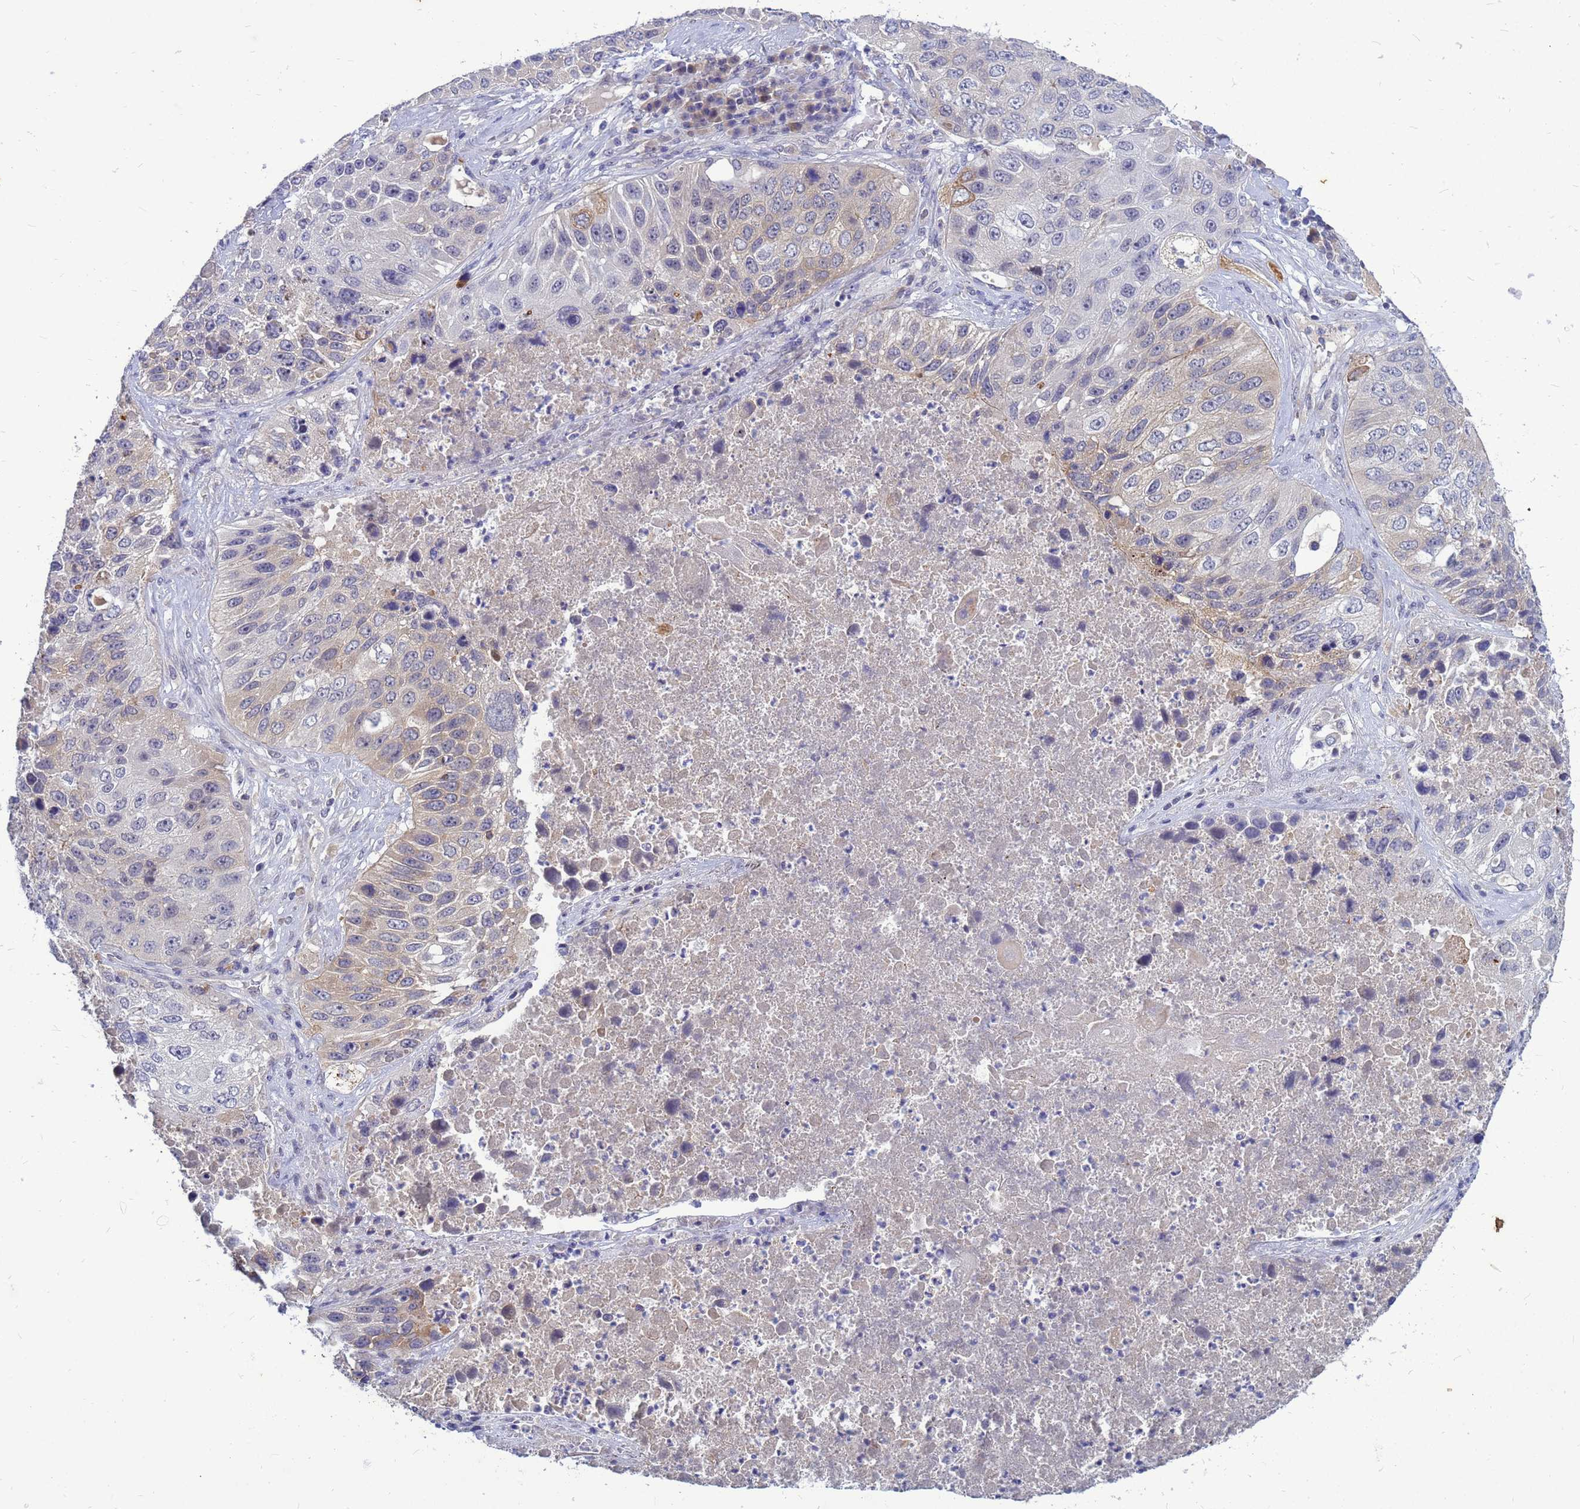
{"staining": {"intensity": "weak", "quantity": "<25%", "location": "cytoplasmic/membranous"}, "tissue": "lung cancer", "cell_type": "Tumor cells", "image_type": "cancer", "snomed": [{"axis": "morphology", "description": "Squamous cell carcinoma, NOS"}, {"axis": "topography", "description": "Lung"}], "caption": "Histopathology image shows no significant protein expression in tumor cells of squamous cell carcinoma (lung). (DAB (3,3'-diaminobenzidine) IHC with hematoxylin counter stain).", "gene": "SRGAP3", "patient": {"sex": "male", "age": 61}}